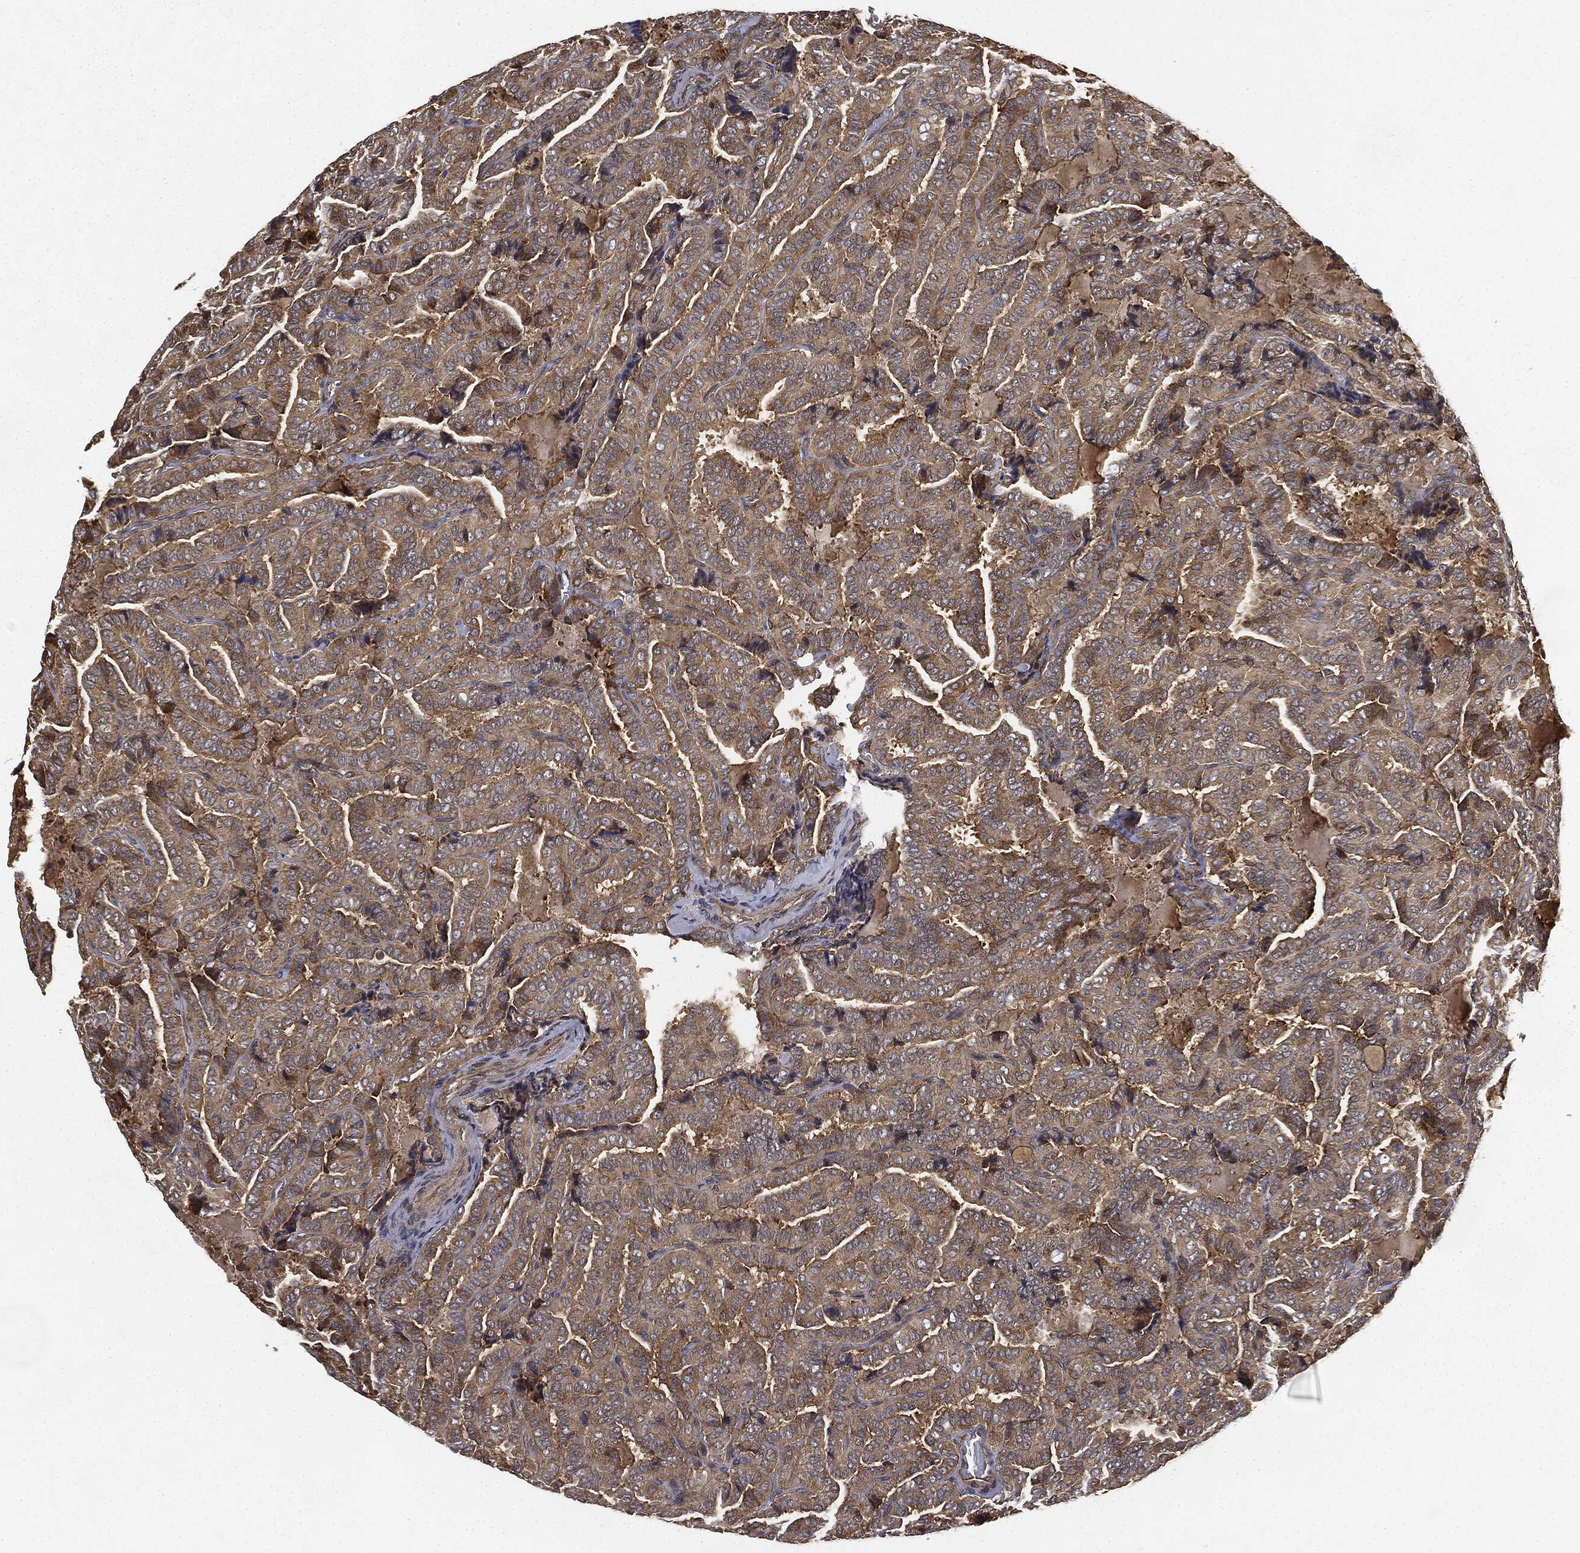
{"staining": {"intensity": "strong", "quantity": ">75%", "location": "cytoplasmic/membranous"}, "tissue": "thyroid cancer", "cell_type": "Tumor cells", "image_type": "cancer", "snomed": [{"axis": "morphology", "description": "Papillary adenocarcinoma, NOS"}, {"axis": "topography", "description": "Thyroid gland"}], "caption": "Protein staining by immunohistochemistry (IHC) shows strong cytoplasmic/membranous staining in about >75% of tumor cells in thyroid papillary adenocarcinoma.", "gene": "MIER2", "patient": {"sex": "female", "age": 39}}